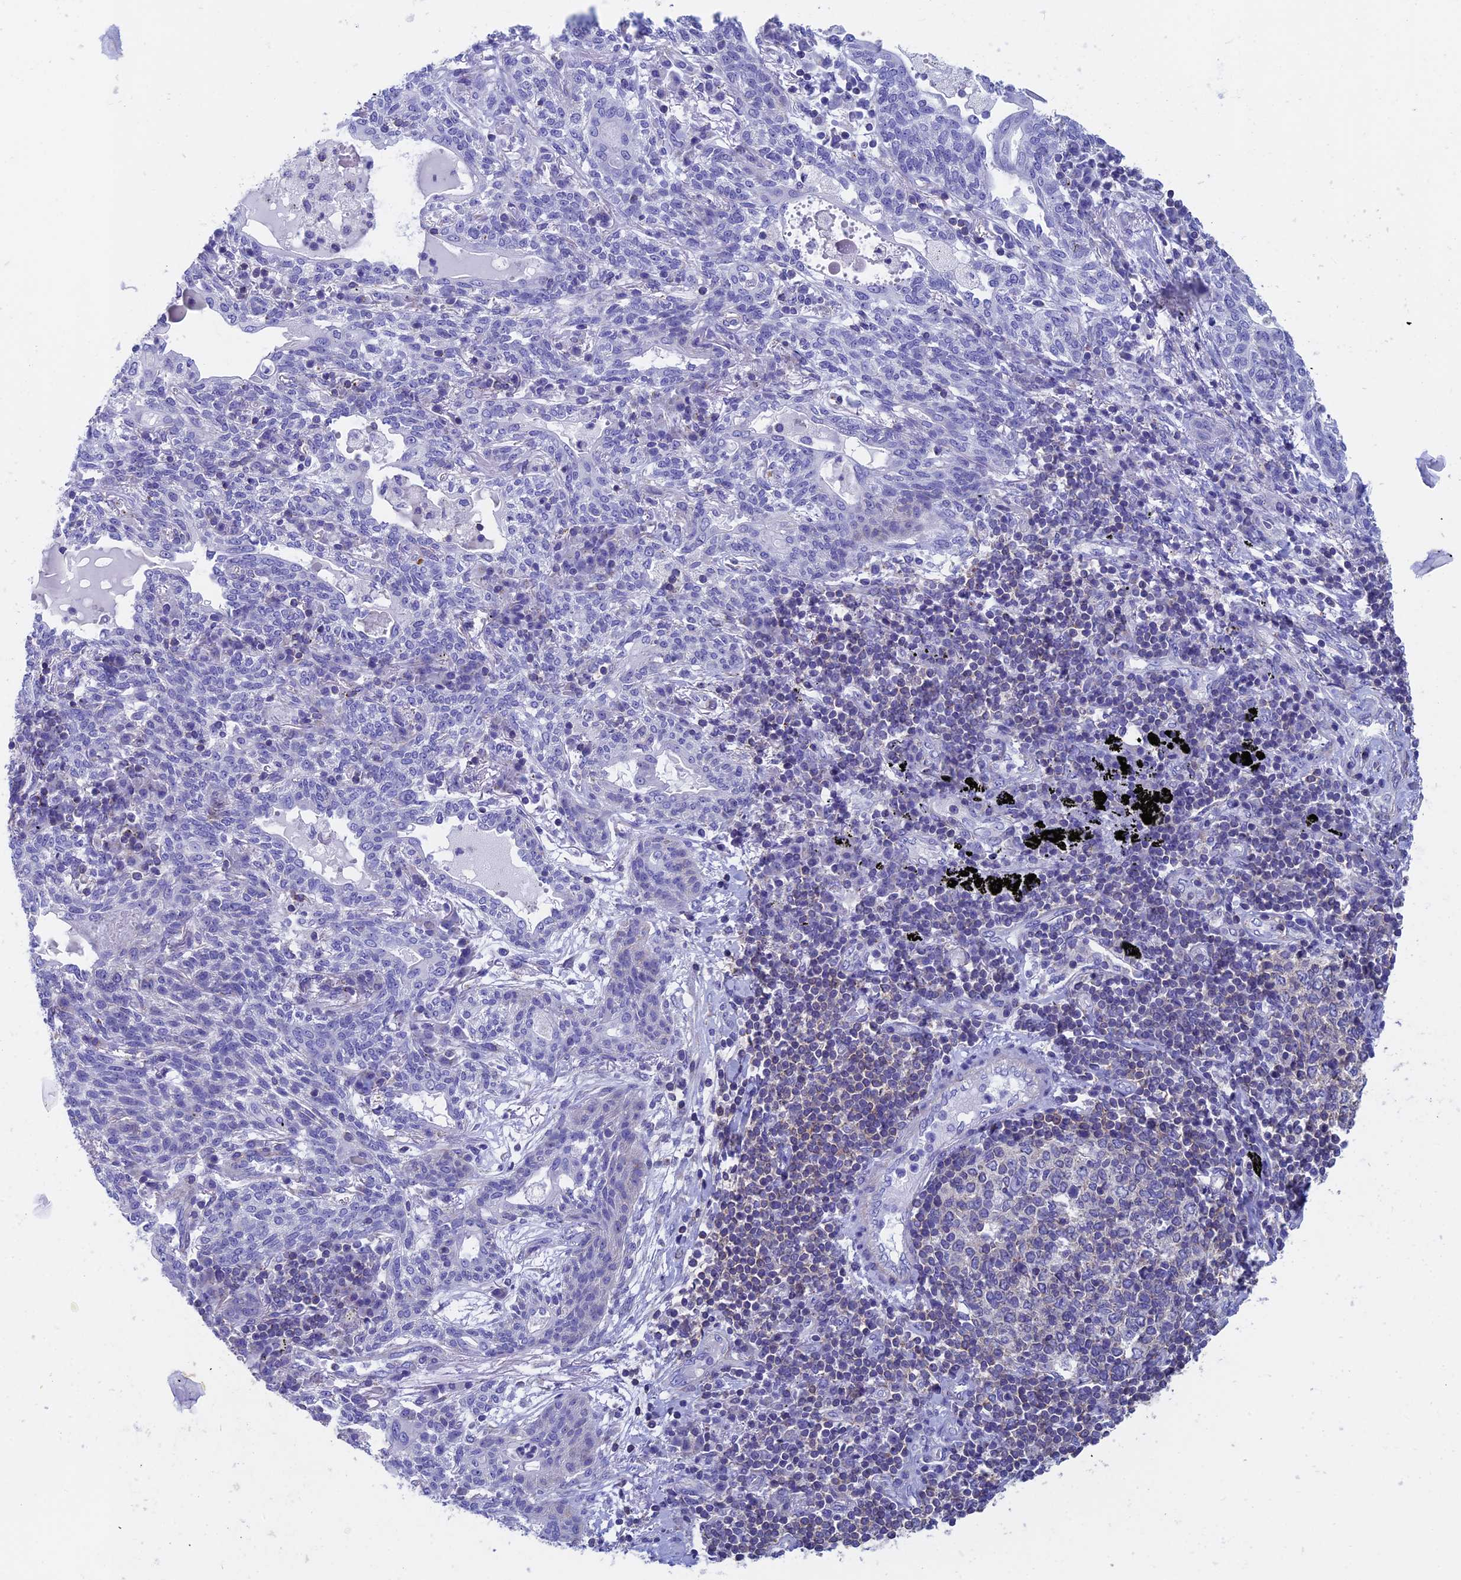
{"staining": {"intensity": "negative", "quantity": "none", "location": "none"}, "tissue": "lung cancer", "cell_type": "Tumor cells", "image_type": "cancer", "snomed": [{"axis": "morphology", "description": "Squamous cell carcinoma, NOS"}, {"axis": "topography", "description": "Lung"}], "caption": "Immunohistochemical staining of squamous cell carcinoma (lung) shows no significant expression in tumor cells.", "gene": "SEPTIN1", "patient": {"sex": "female", "age": 70}}